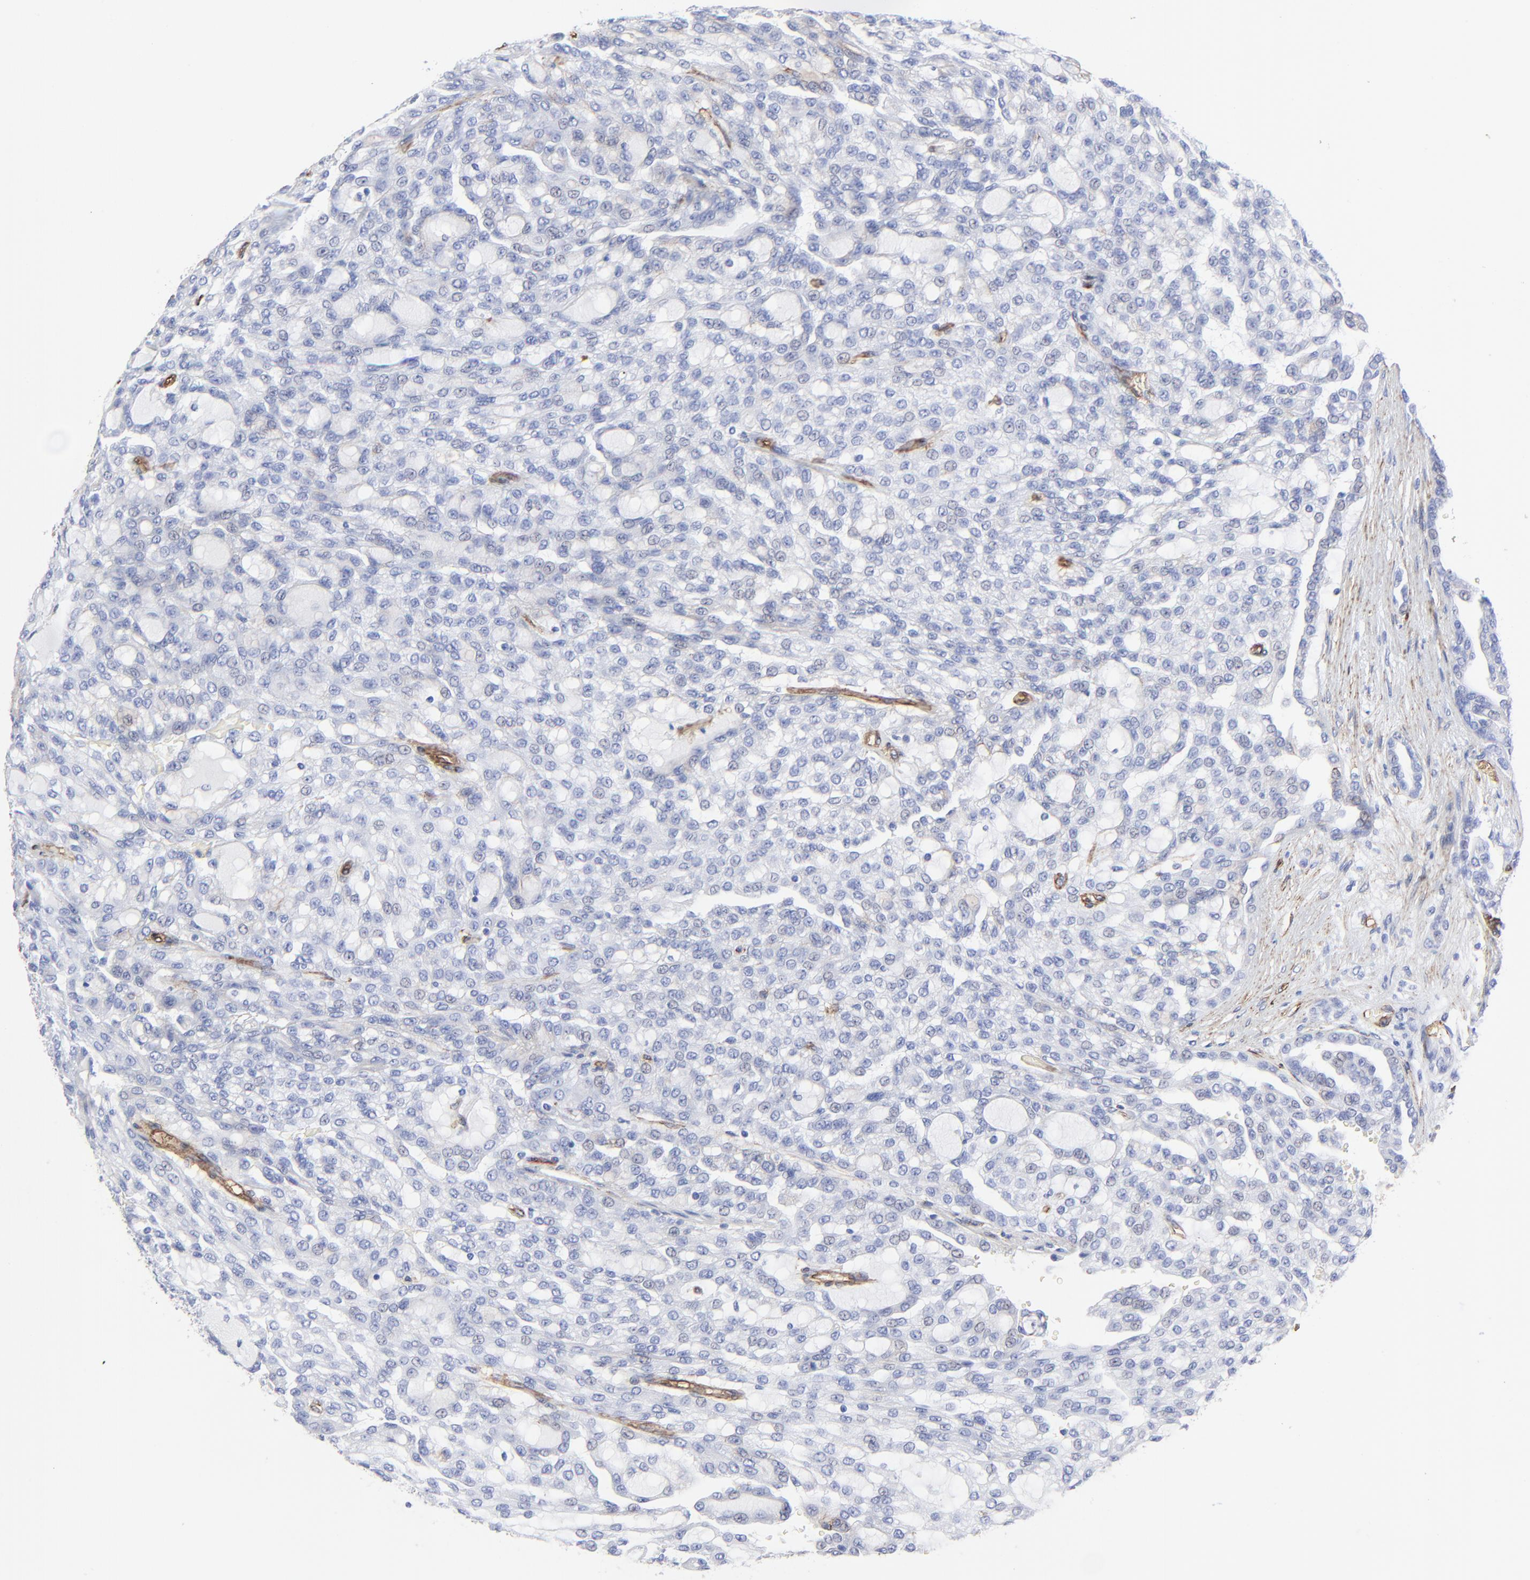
{"staining": {"intensity": "negative", "quantity": "none", "location": "none"}, "tissue": "renal cancer", "cell_type": "Tumor cells", "image_type": "cancer", "snomed": [{"axis": "morphology", "description": "Adenocarcinoma, NOS"}, {"axis": "topography", "description": "Kidney"}], "caption": "Tumor cells are negative for brown protein staining in renal adenocarcinoma.", "gene": "CAV1", "patient": {"sex": "male", "age": 63}}